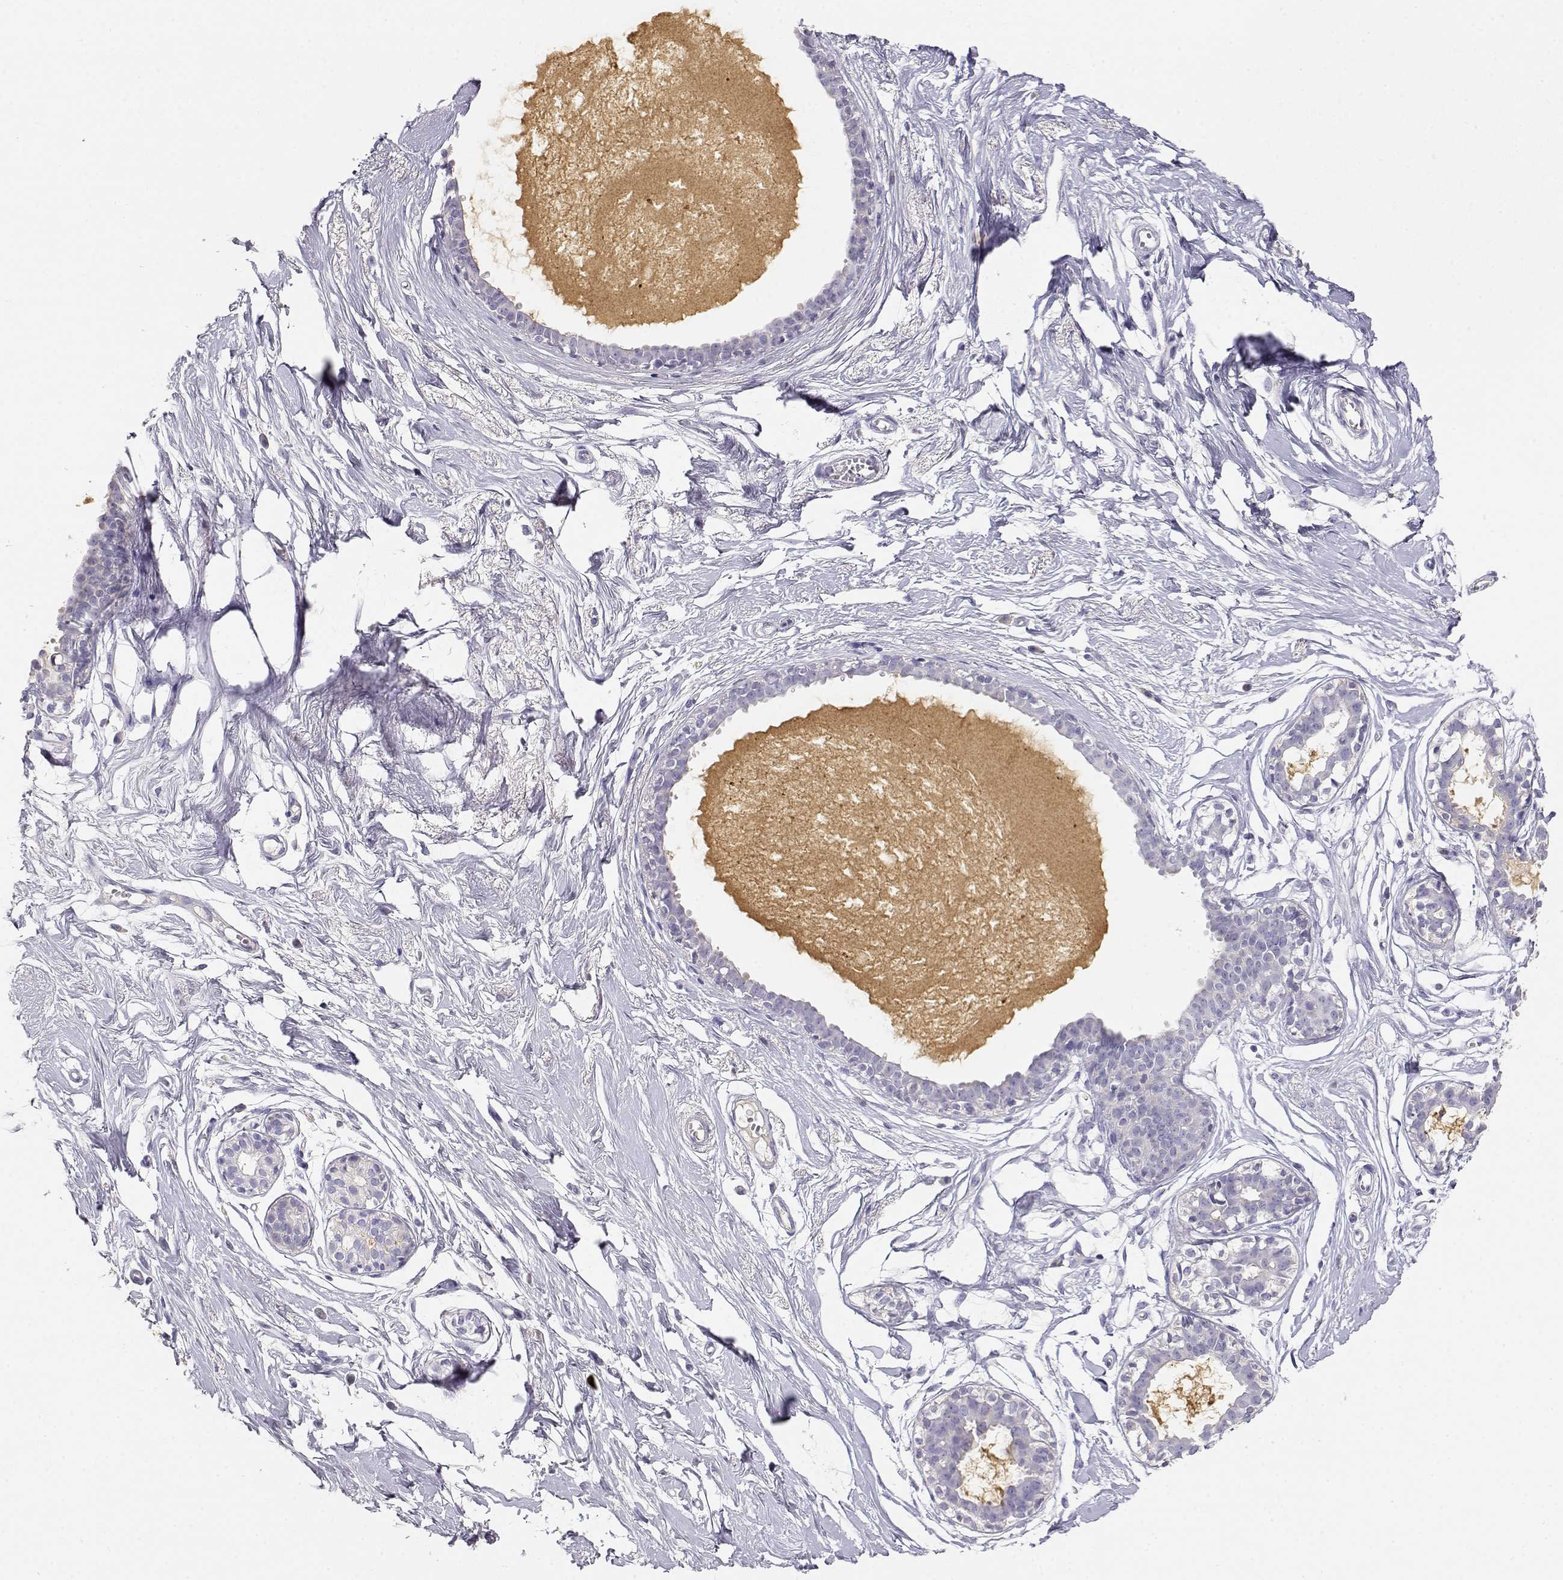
{"staining": {"intensity": "negative", "quantity": "none", "location": "none"}, "tissue": "breast", "cell_type": "Adipocytes", "image_type": "normal", "snomed": [{"axis": "morphology", "description": "Normal tissue, NOS"}, {"axis": "topography", "description": "Breast"}], "caption": "The image demonstrates no significant positivity in adipocytes of breast.", "gene": "GPR174", "patient": {"sex": "female", "age": 49}}